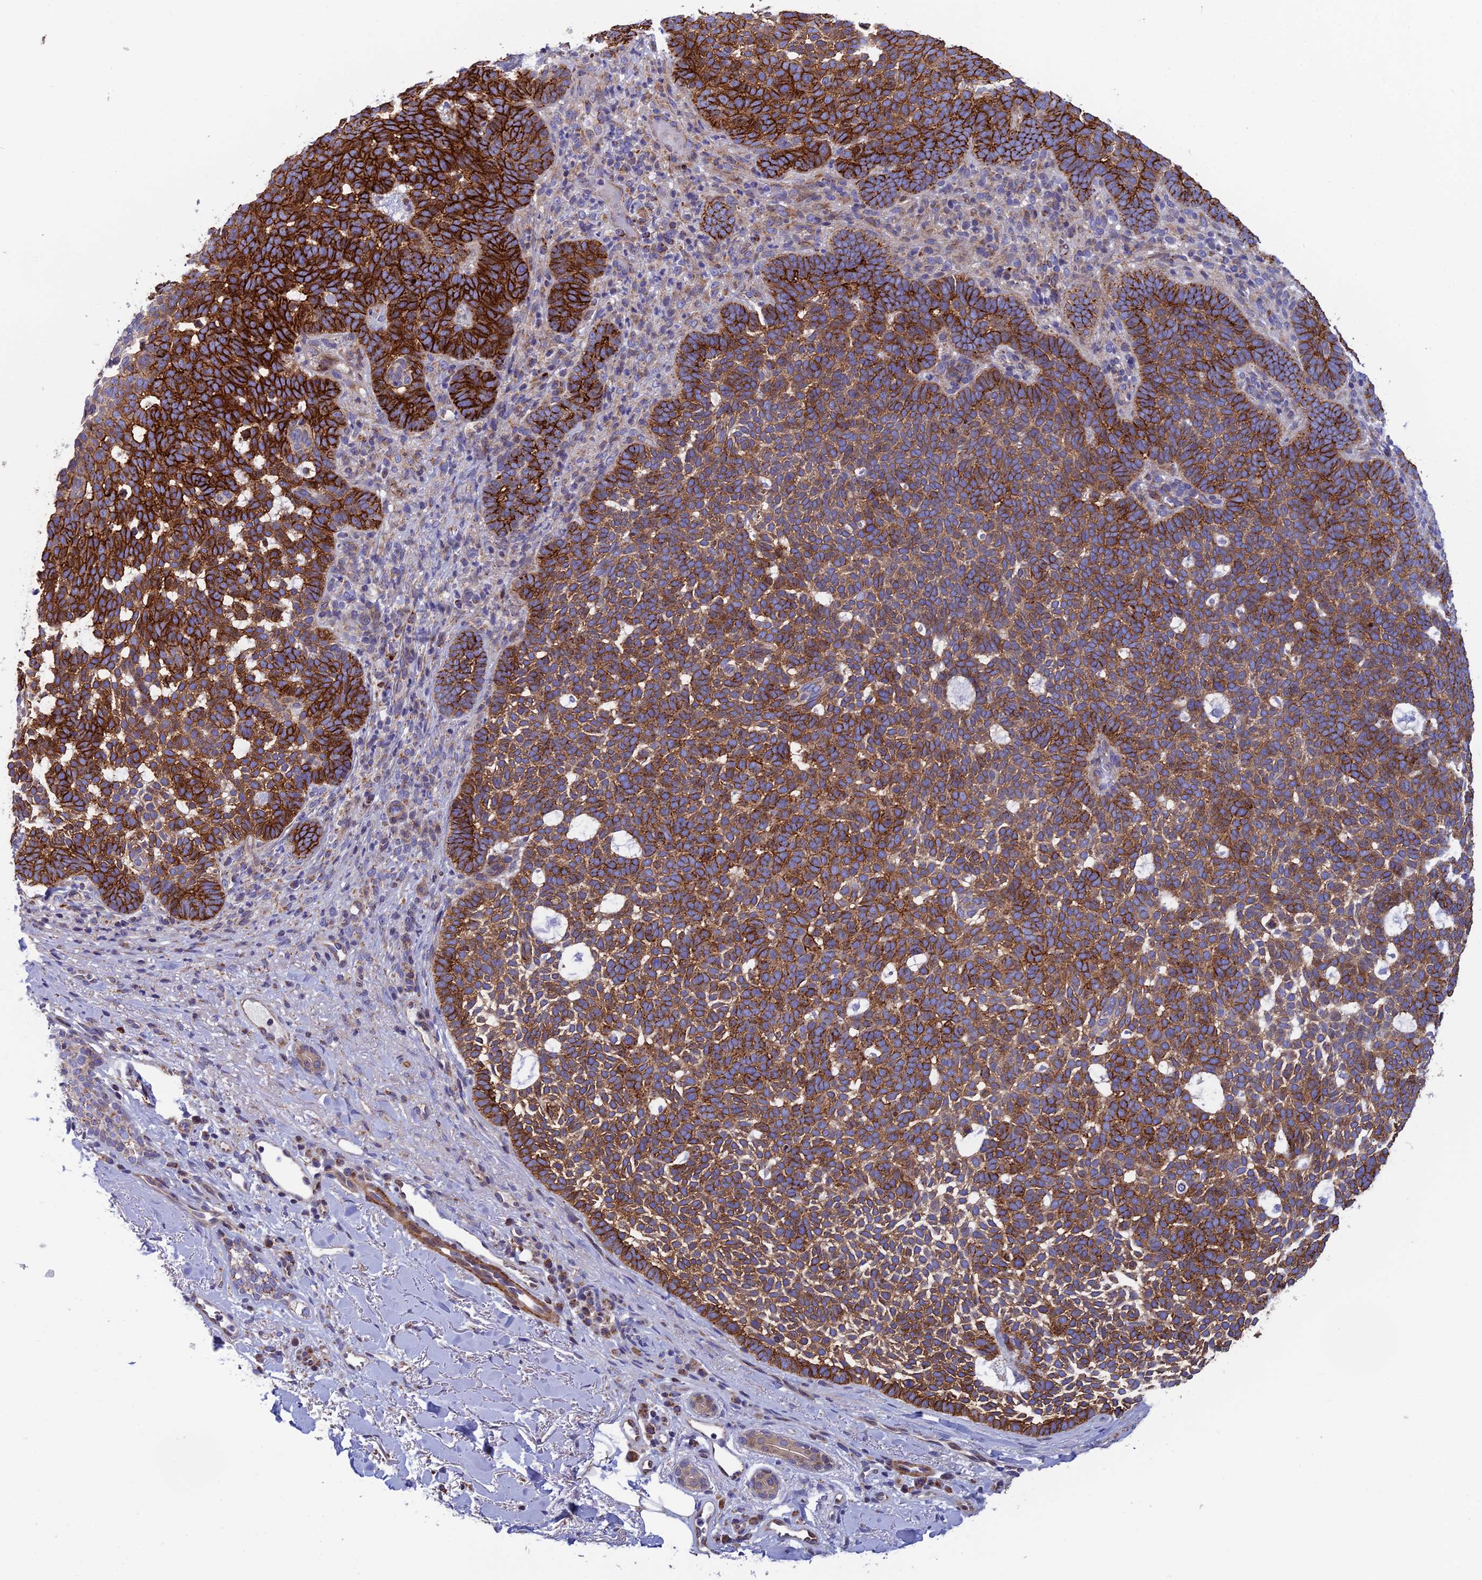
{"staining": {"intensity": "strong", "quantity": ">75%", "location": "cytoplasmic/membranous"}, "tissue": "skin cancer", "cell_type": "Tumor cells", "image_type": "cancer", "snomed": [{"axis": "morphology", "description": "Basal cell carcinoma"}, {"axis": "topography", "description": "Skin"}], "caption": "IHC photomicrograph of neoplastic tissue: skin basal cell carcinoma stained using immunohistochemistry (IHC) reveals high levels of strong protein expression localized specifically in the cytoplasmic/membranous of tumor cells, appearing as a cytoplasmic/membranous brown color.", "gene": "CSPG4", "patient": {"sex": "female", "age": 77}}